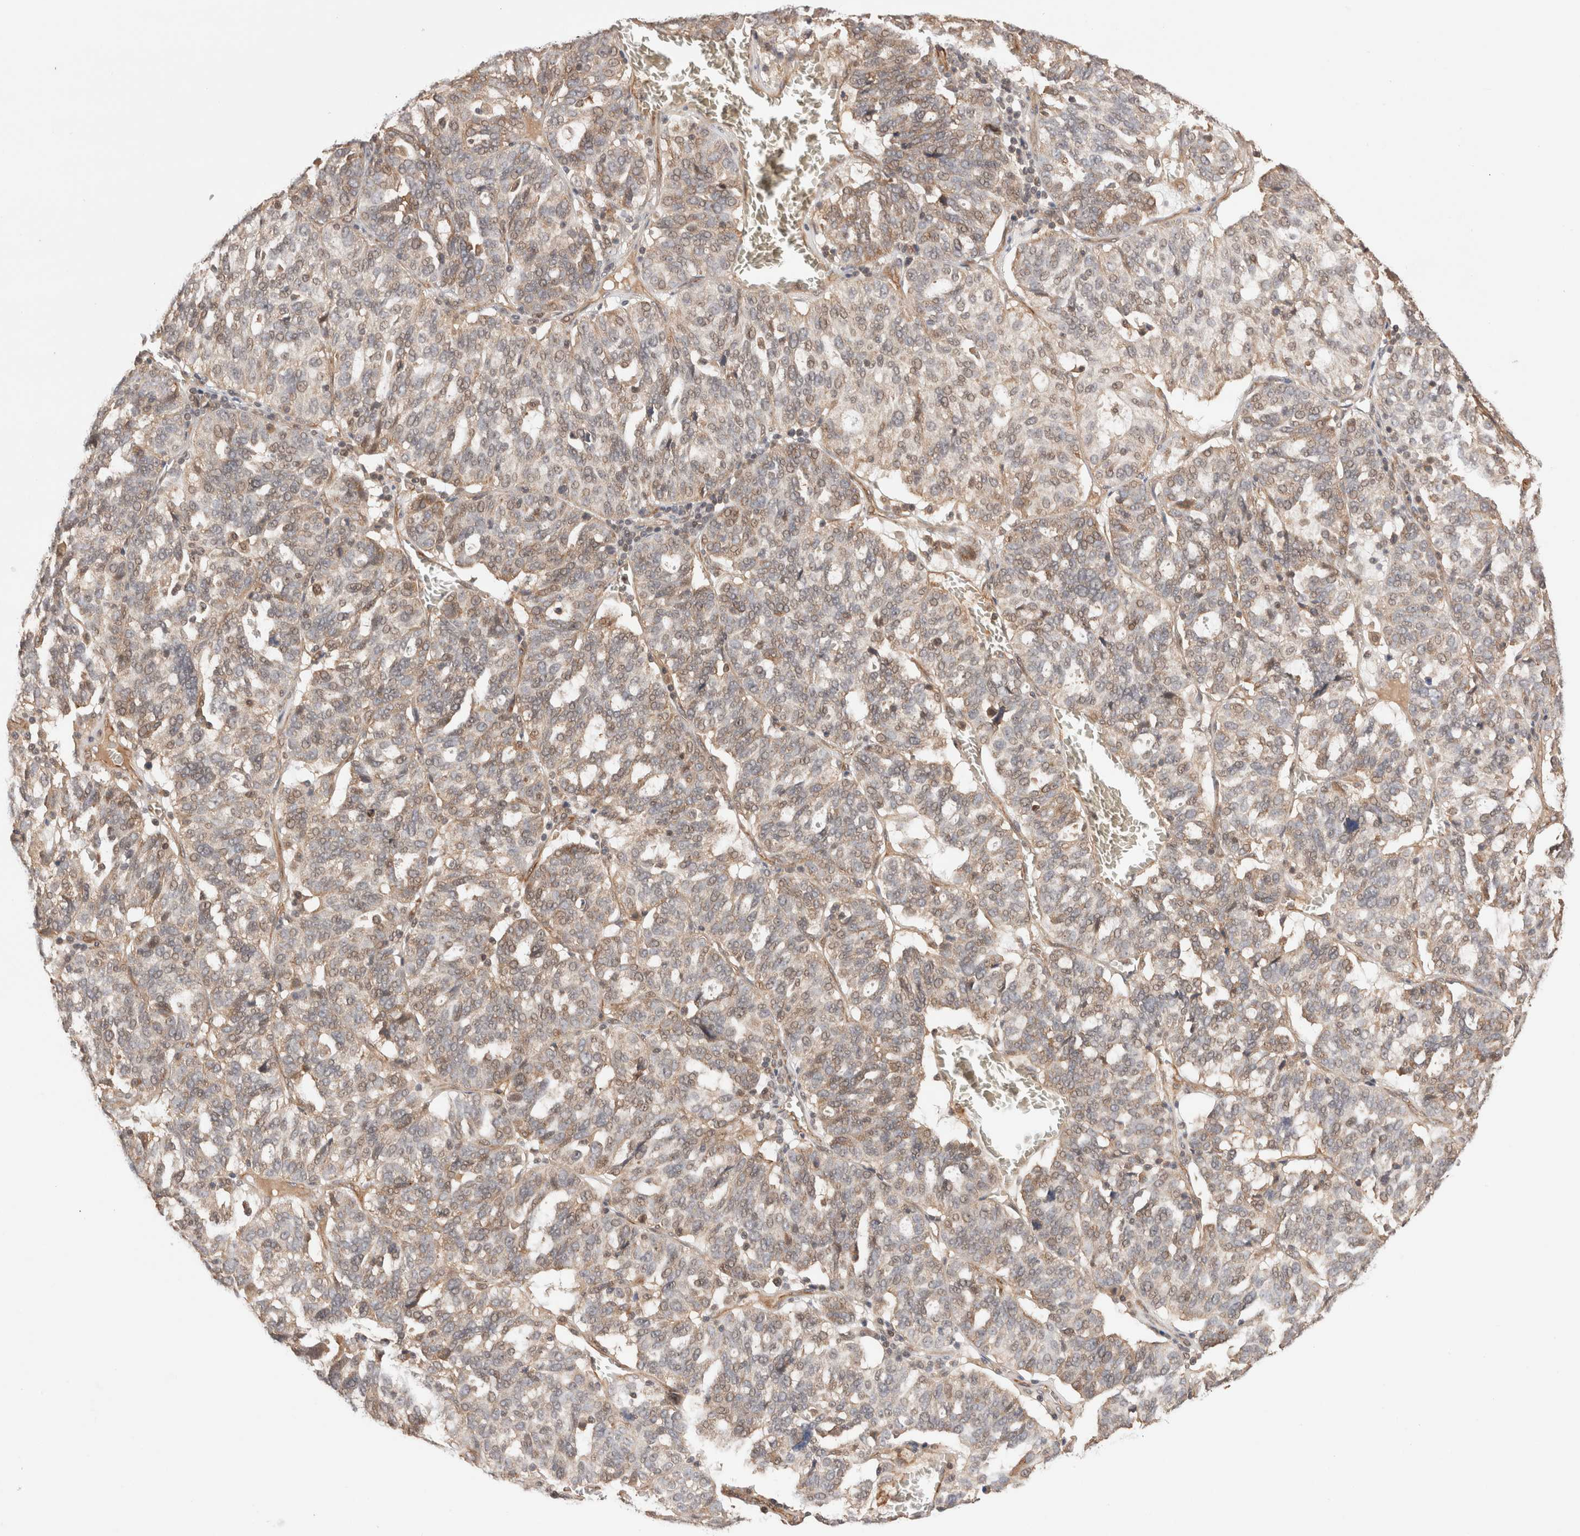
{"staining": {"intensity": "weak", "quantity": ">75%", "location": "cytoplasmic/membranous,nuclear"}, "tissue": "ovarian cancer", "cell_type": "Tumor cells", "image_type": "cancer", "snomed": [{"axis": "morphology", "description": "Cystadenocarcinoma, serous, NOS"}, {"axis": "topography", "description": "Ovary"}], "caption": "Brown immunohistochemical staining in ovarian cancer (serous cystadenocarcinoma) exhibits weak cytoplasmic/membranous and nuclear staining in about >75% of tumor cells.", "gene": "SIKE1", "patient": {"sex": "female", "age": 59}}